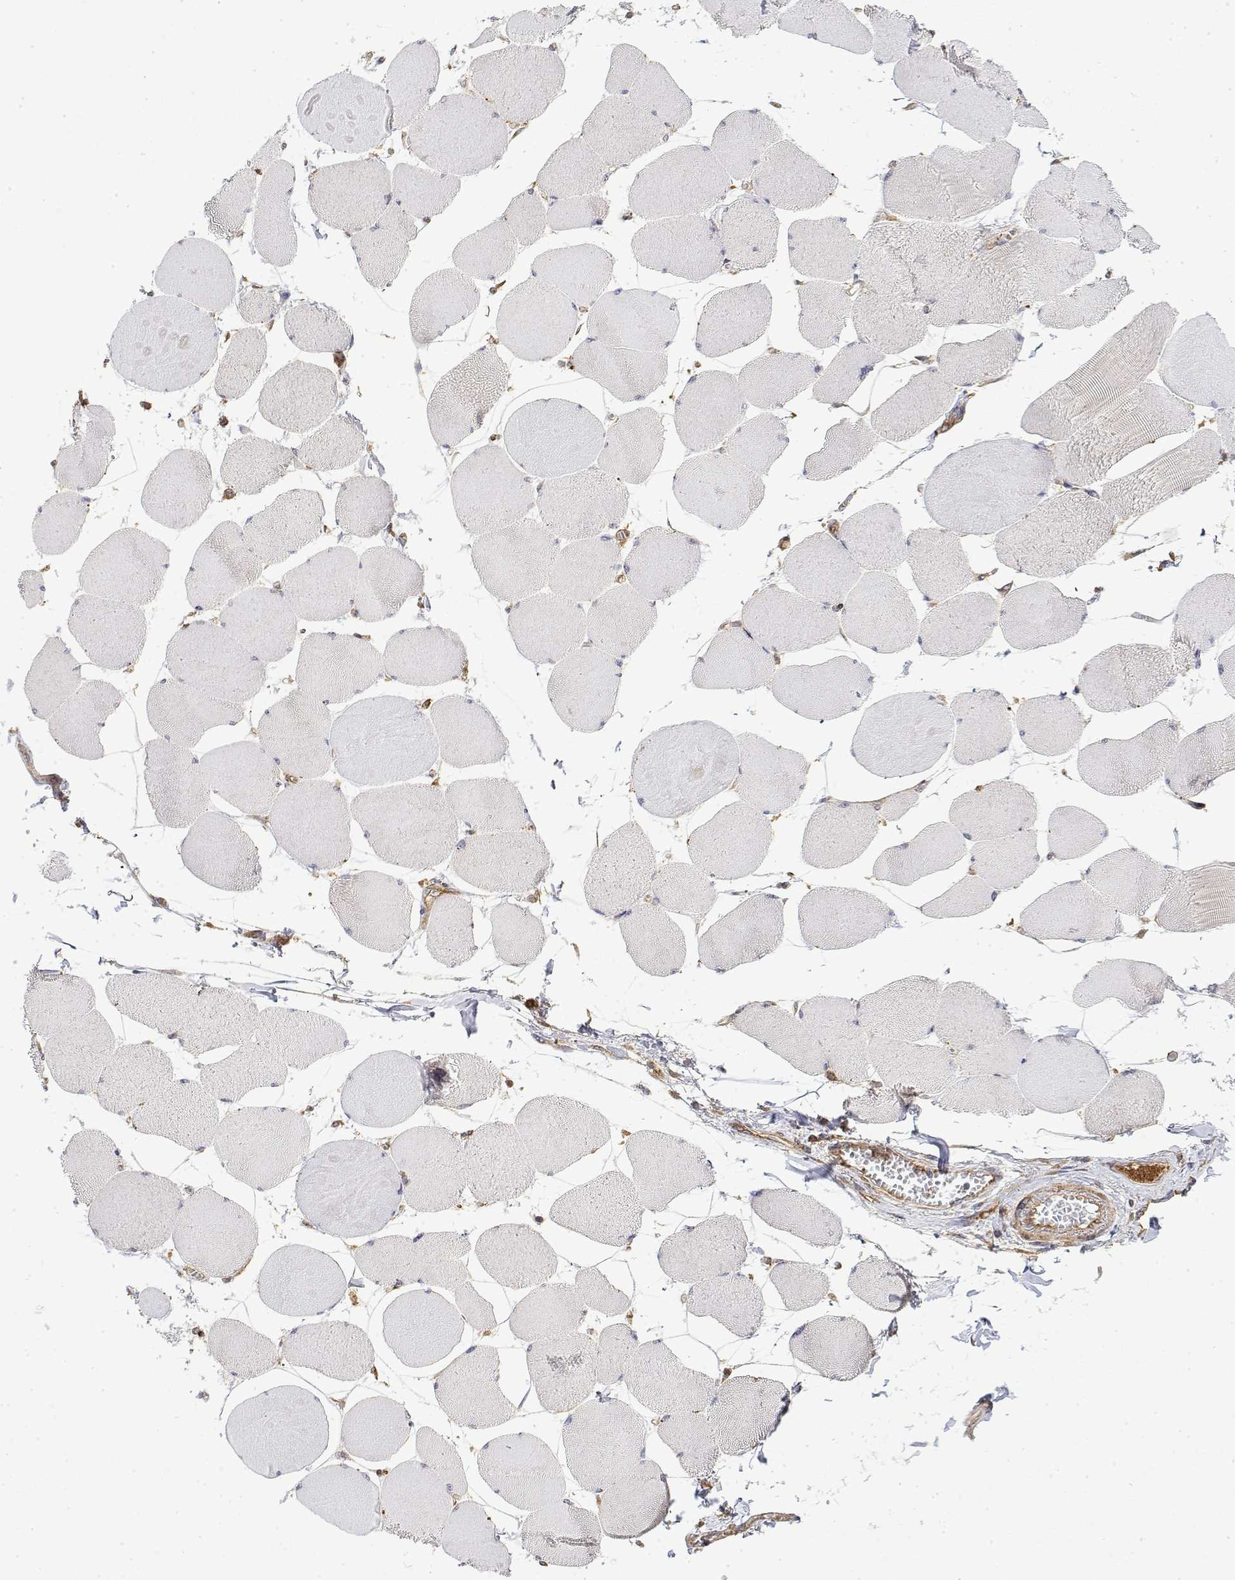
{"staining": {"intensity": "negative", "quantity": "none", "location": "none"}, "tissue": "skeletal muscle", "cell_type": "Myocytes", "image_type": "normal", "snomed": [{"axis": "morphology", "description": "Normal tissue, NOS"}, {"axis": "topography", "description": "Skeletal muscle"}], "caption": "This histopathology image is of unremarkable skeletal muscle stained with immunohistochemistry (IHC) to label a protein in brown with the nuclei are counter-stained blue. There is no positivity in myocytes.", "gene": "PACSIN2", "patient": {"sex": "female", "age": 75}}